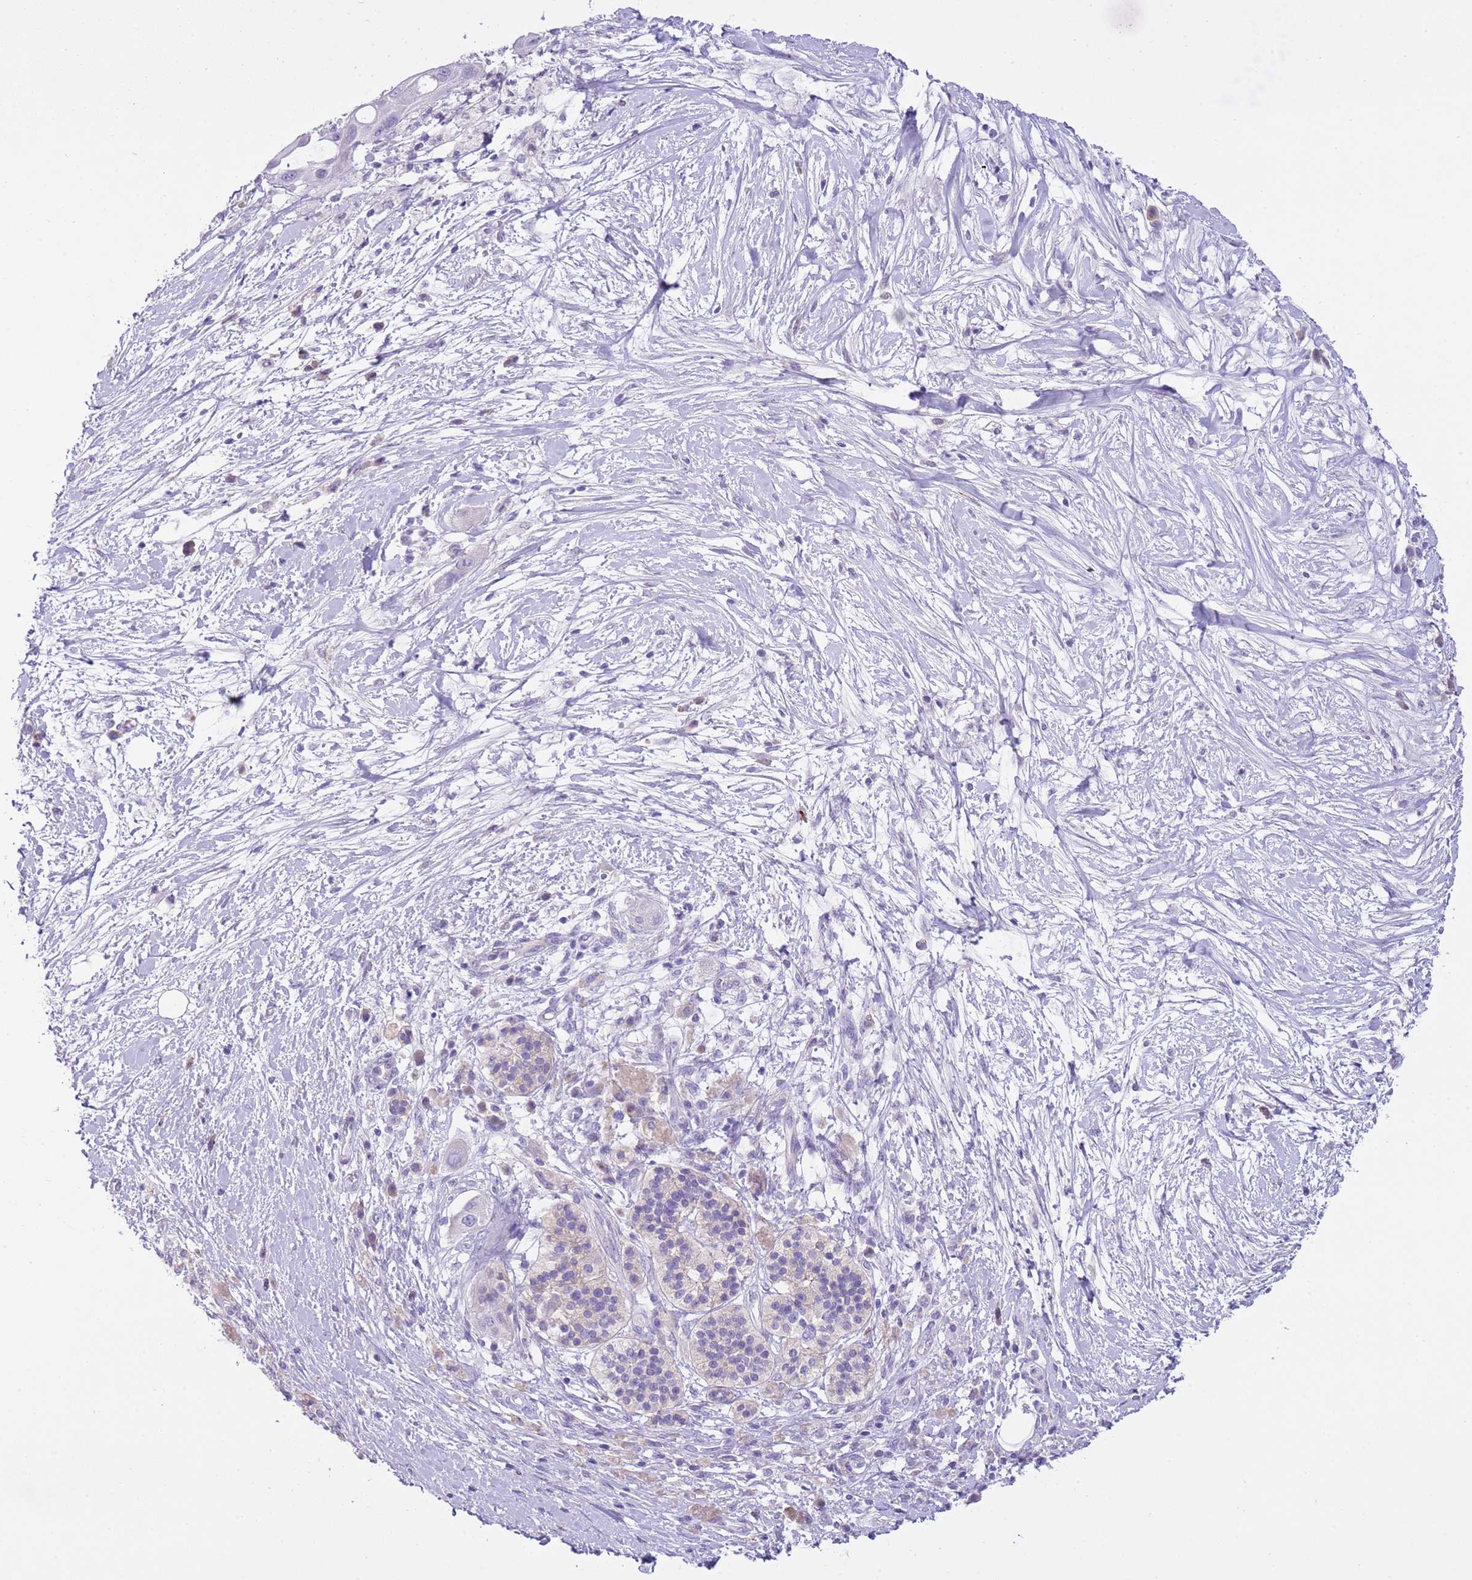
{"staining": {"intensity": "negative", "quantity": "none", "location": "none"}, "tissue": "pancreatic cancer", "cell_type": "Tumor cells", "image_type": "cancer", "snomed": [{"axis": "morphology", "description": "Adenocarcinoma, NOS"}, {"axis": "topography", "description": "Pancreas"}], "caption": "Immunohistochemistry of pancreatic adenocarcinoma shows no staining in tumor cells.", "gene": "CLEC2A", "patient": {"sex": "male", "age": 68}}